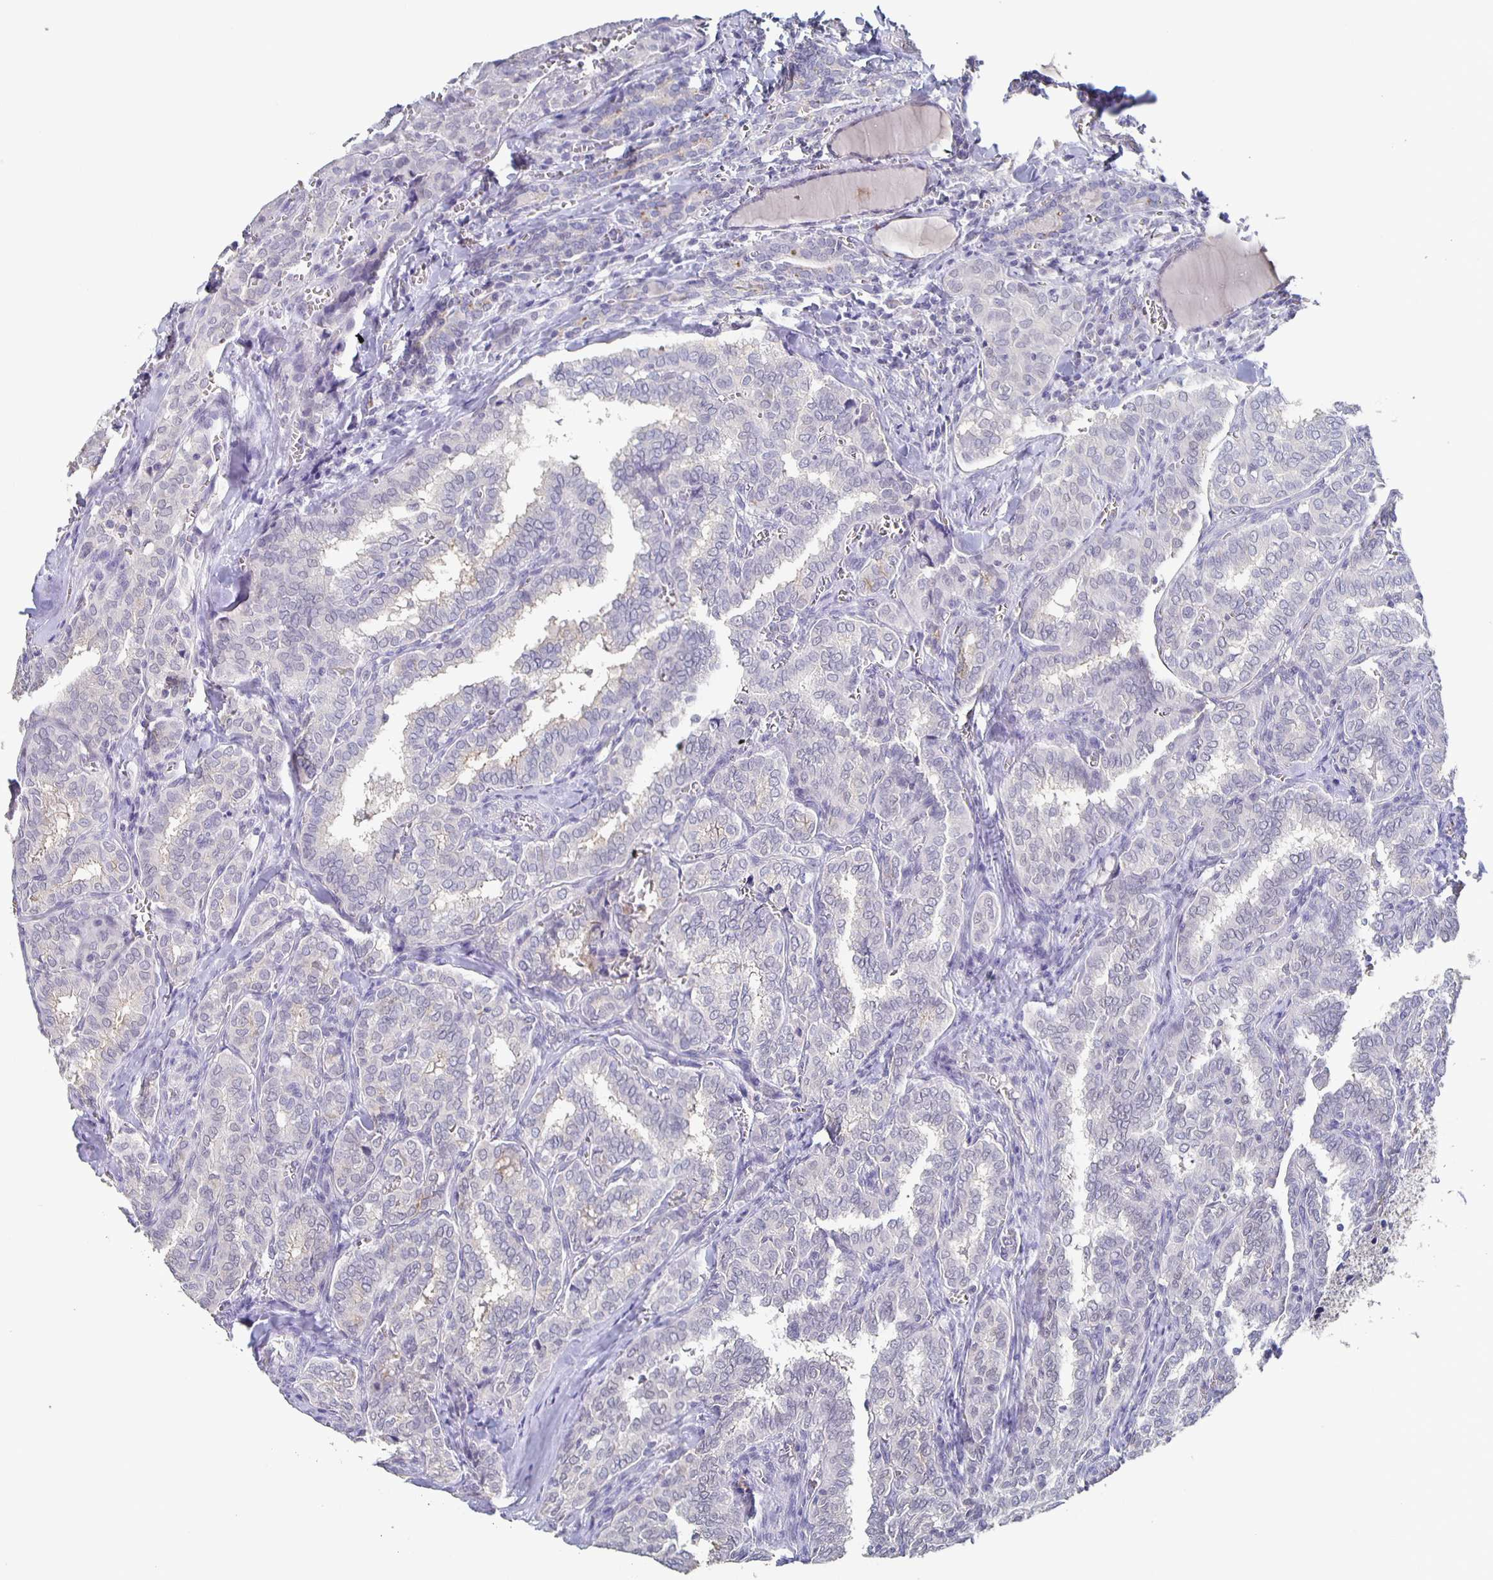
{"staining": {"intensity": "negative", "quantity": "none", "location": "none"}, "tissue": "thyroid cancer", "cell_type": "Tumor cells", "image_type": "cancer", "snomed": [{"axis": "morphology", "description": "Papillary adenocarcinoma, NOS"}, {"axis": "topography", "description": "Thyroid gland"}], "caption": "Tumor cells show no significant positivity in thyroid papillary adenocarcinoma.", "gene": "CACNA2D2", "patient": {"sex": "female", "age": 30}}